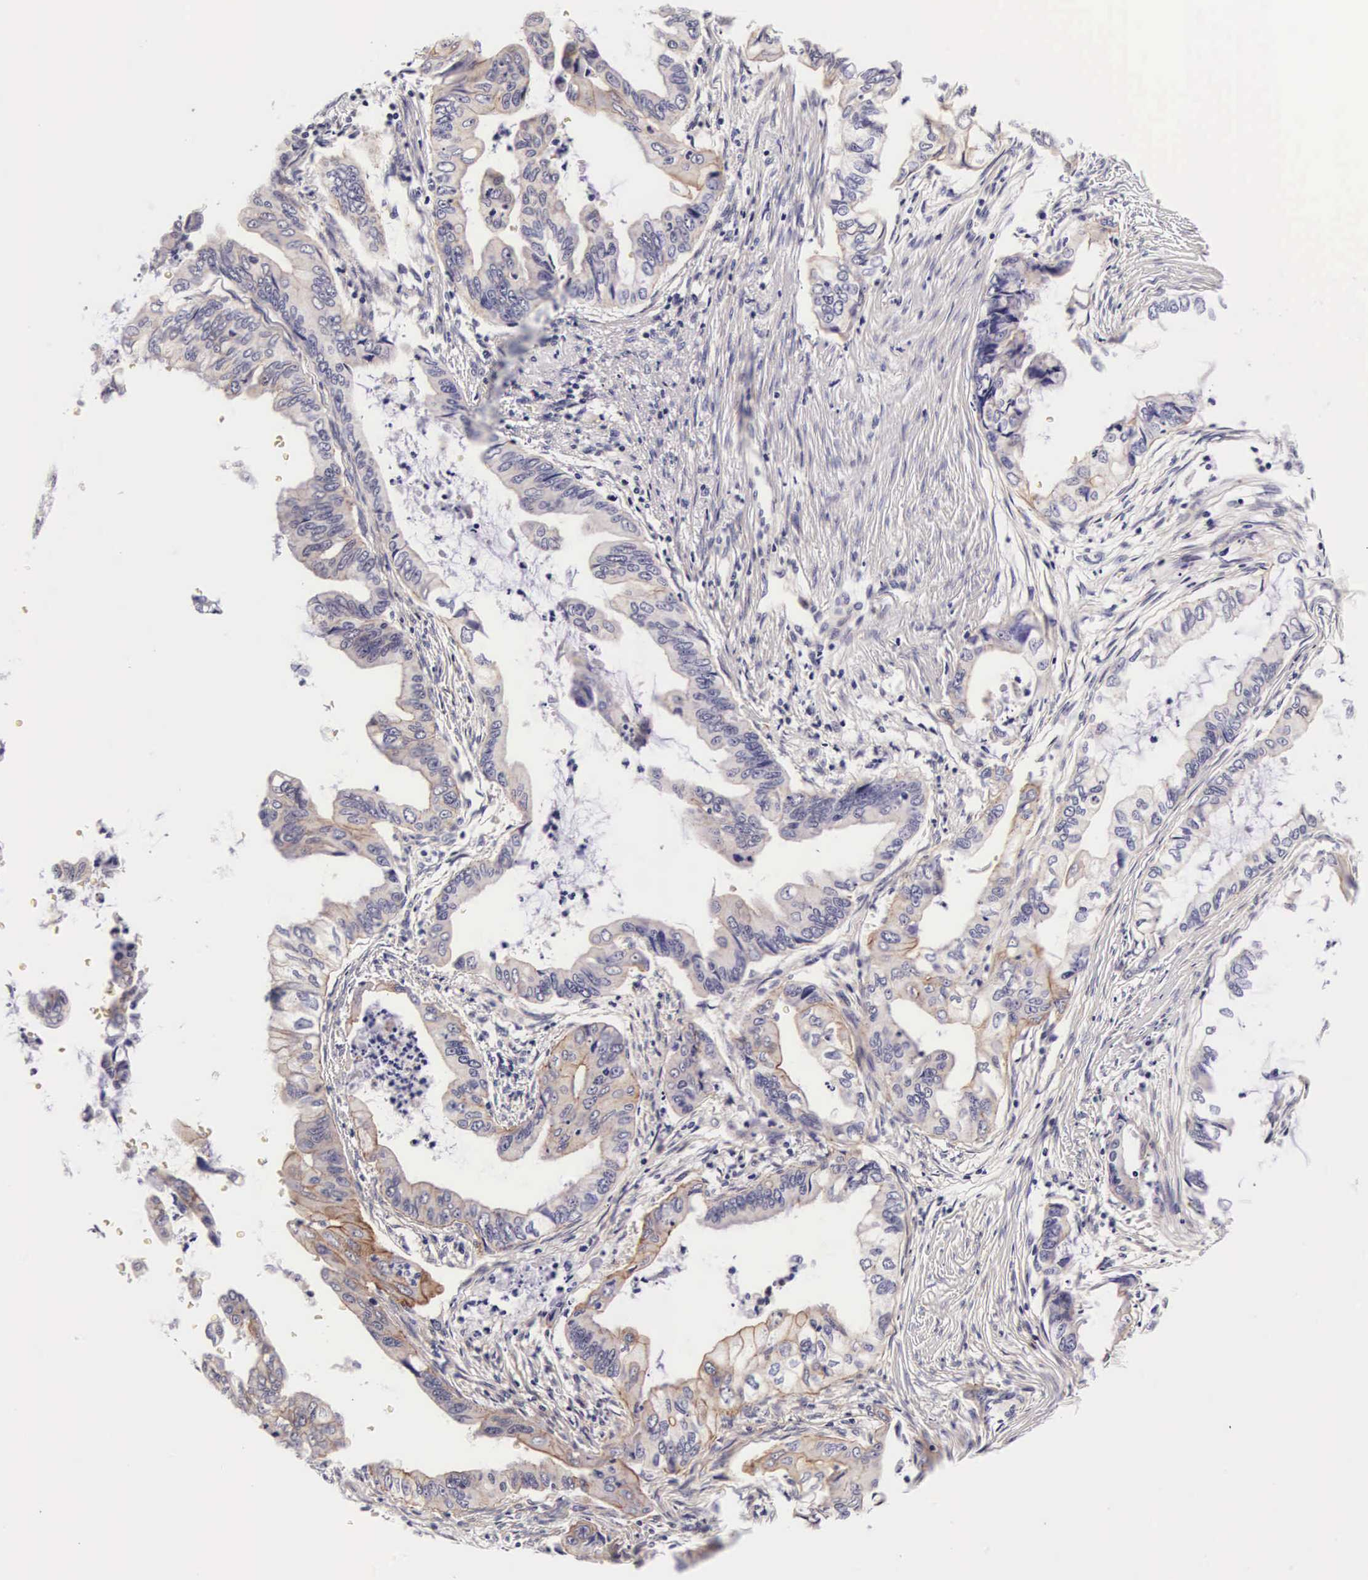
{"staining": {"intensity": "weak", "quantity": "<25%", "location": "cytoplasmic/membranous"}, "tissue": "stomach cancer", "cell_type": "Tumor cells", "image_type": "cancer", "snomed": [{"axis": "morphology", "description": "Adenocarcinoma, NOS"}, {"axis": "topography", "description": "Stomach, upper"}], "caption": "Tumor cells show no significant positivity in stomach cancer (adenocarcinoma). Nuclei are stained in blue.", "gene": "PHETA2", "patient": {"sex": "male", "age": 80}}